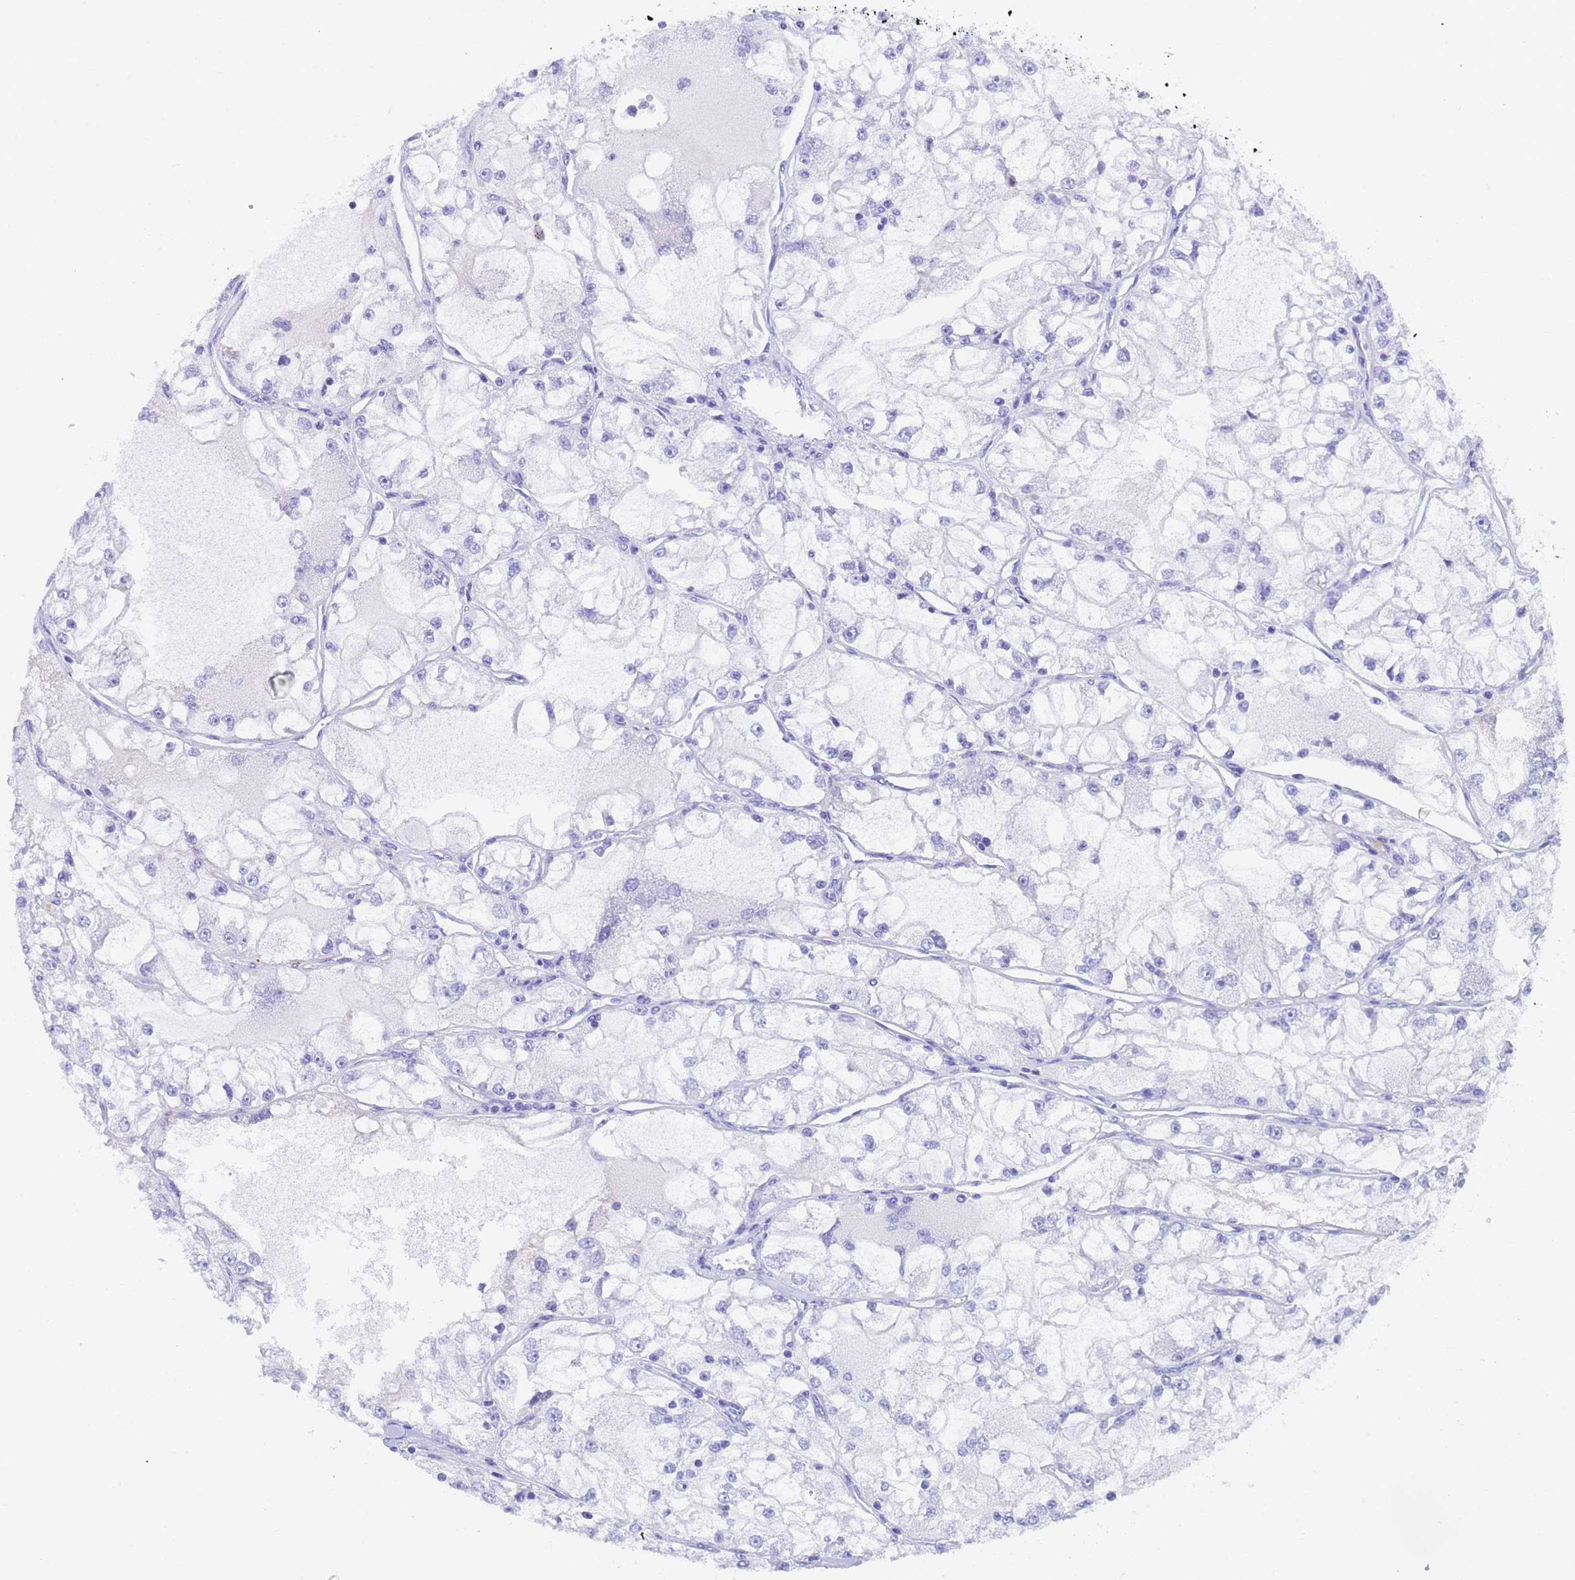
{"staining": {"intensity": "negative", "quantity": "none", "location": "none"}, "tissue": "renal cancer", "cell_type": "Tumor cells", "image_type": "cancer", "snomed": [{"axis": "morphology", "description": "Adenocarcinoma, NOS"}, {"axis": "topography", "description": "Kidney"}], "caption": "This is an immunohistochemistry (IHC) micrograph of renal cancer (adenocarcinoma). There is no positivity in tumor cells.", "gene": "STATH", "patient": {"sex": "female", "age": 72}}